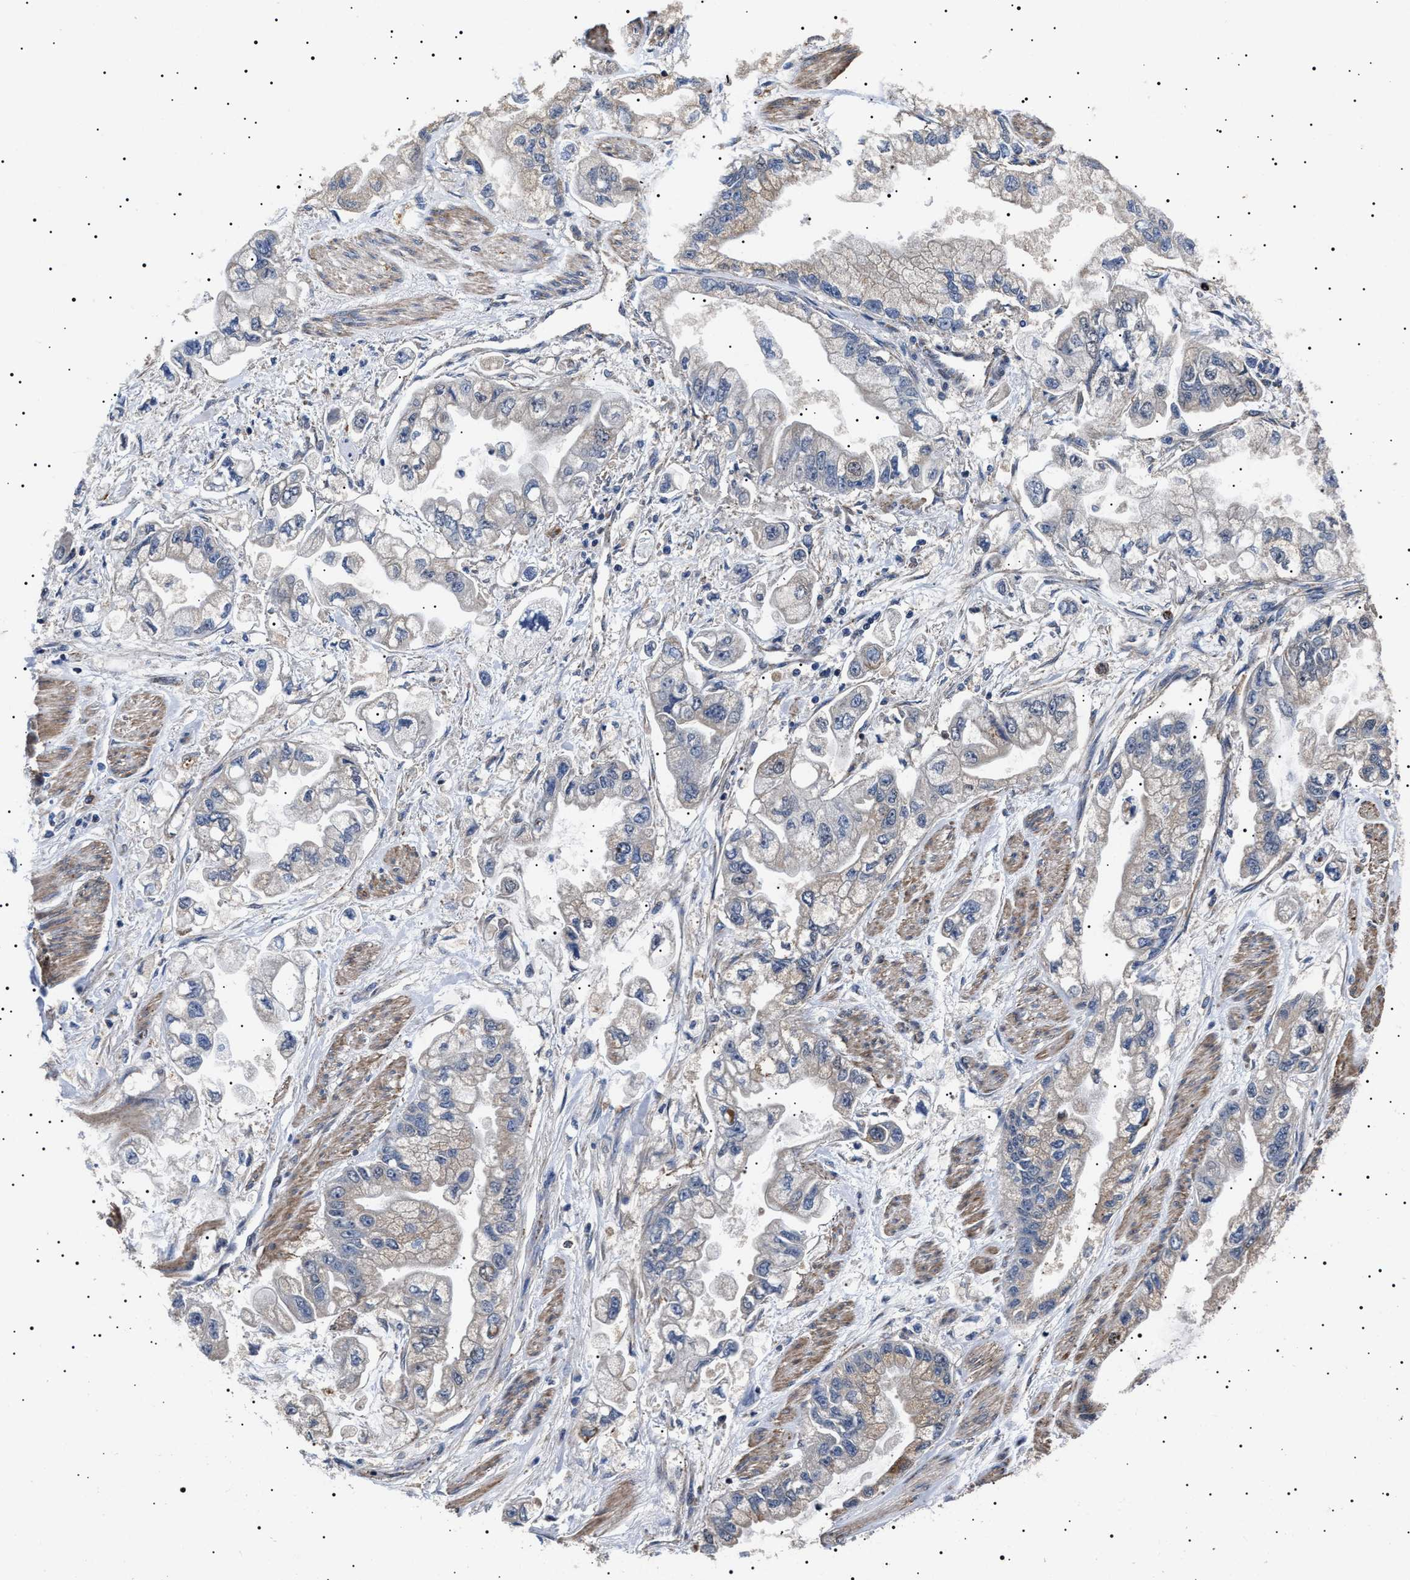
{"staining": {"intensity": "negative", "quantity": "none", "location": "none"}, "tissue": "stomach cancer", "cell_type": "Tumor cells", "image_type": "cancer", "snomed": [{"axis": "morphology", "description": "Normal tissue, NOS"}, {"axis": "morphology", "description": "Adenocarcinoma, NOS"}, {"axis": "topography", "description": "Stomach"}], "caption": "This is a micrograph of immunohistochemistry staining of stomach cancer, which shows no staining in tumor cells. Nuclei are stained in blue.", "gene": "RAB34", "patient": {"sex": "male", "age": 62}}